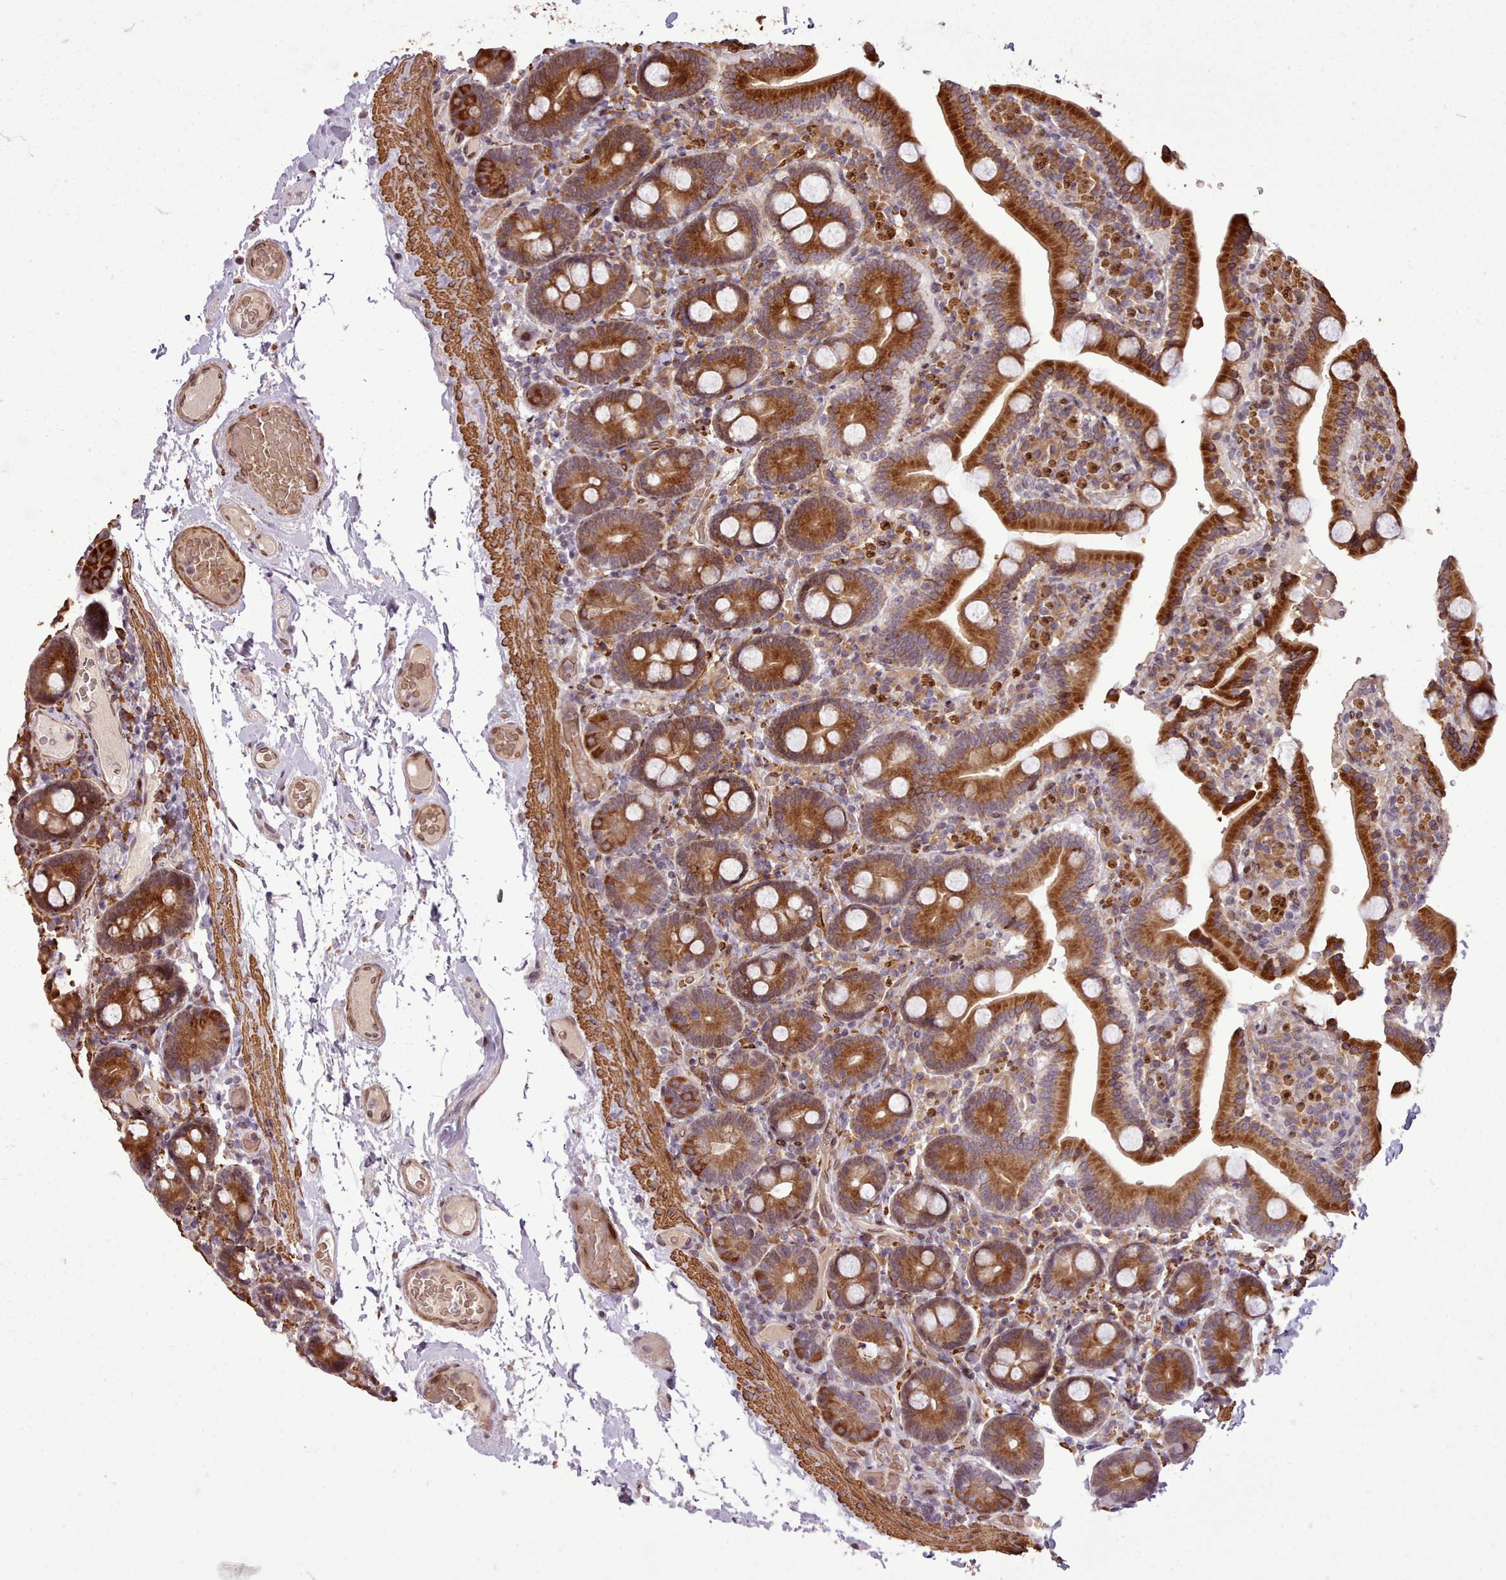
{"staining": {"intensity": "strong", "quantity": ">75%", "location": "cytoplasmic/membranous"}, "tissue": "duodenum", "cell_type": "Glandular cells", "image_type": "normal", "snomed": [{"axis": "morphology", "description": "Normal tissue, NOS"}, {"axis": "topography", "description": "Duodenum"}], "caption": "Duodenum was stained to show a protein in brown. There is high levels of strong cytoplasmic/membranous positivity in about >75% of glandular cells. (Brightfield microscopy of DAB IHC at high magnification).", "gene": "CABP1", "patient": {"sex": "male", "age": 55}}